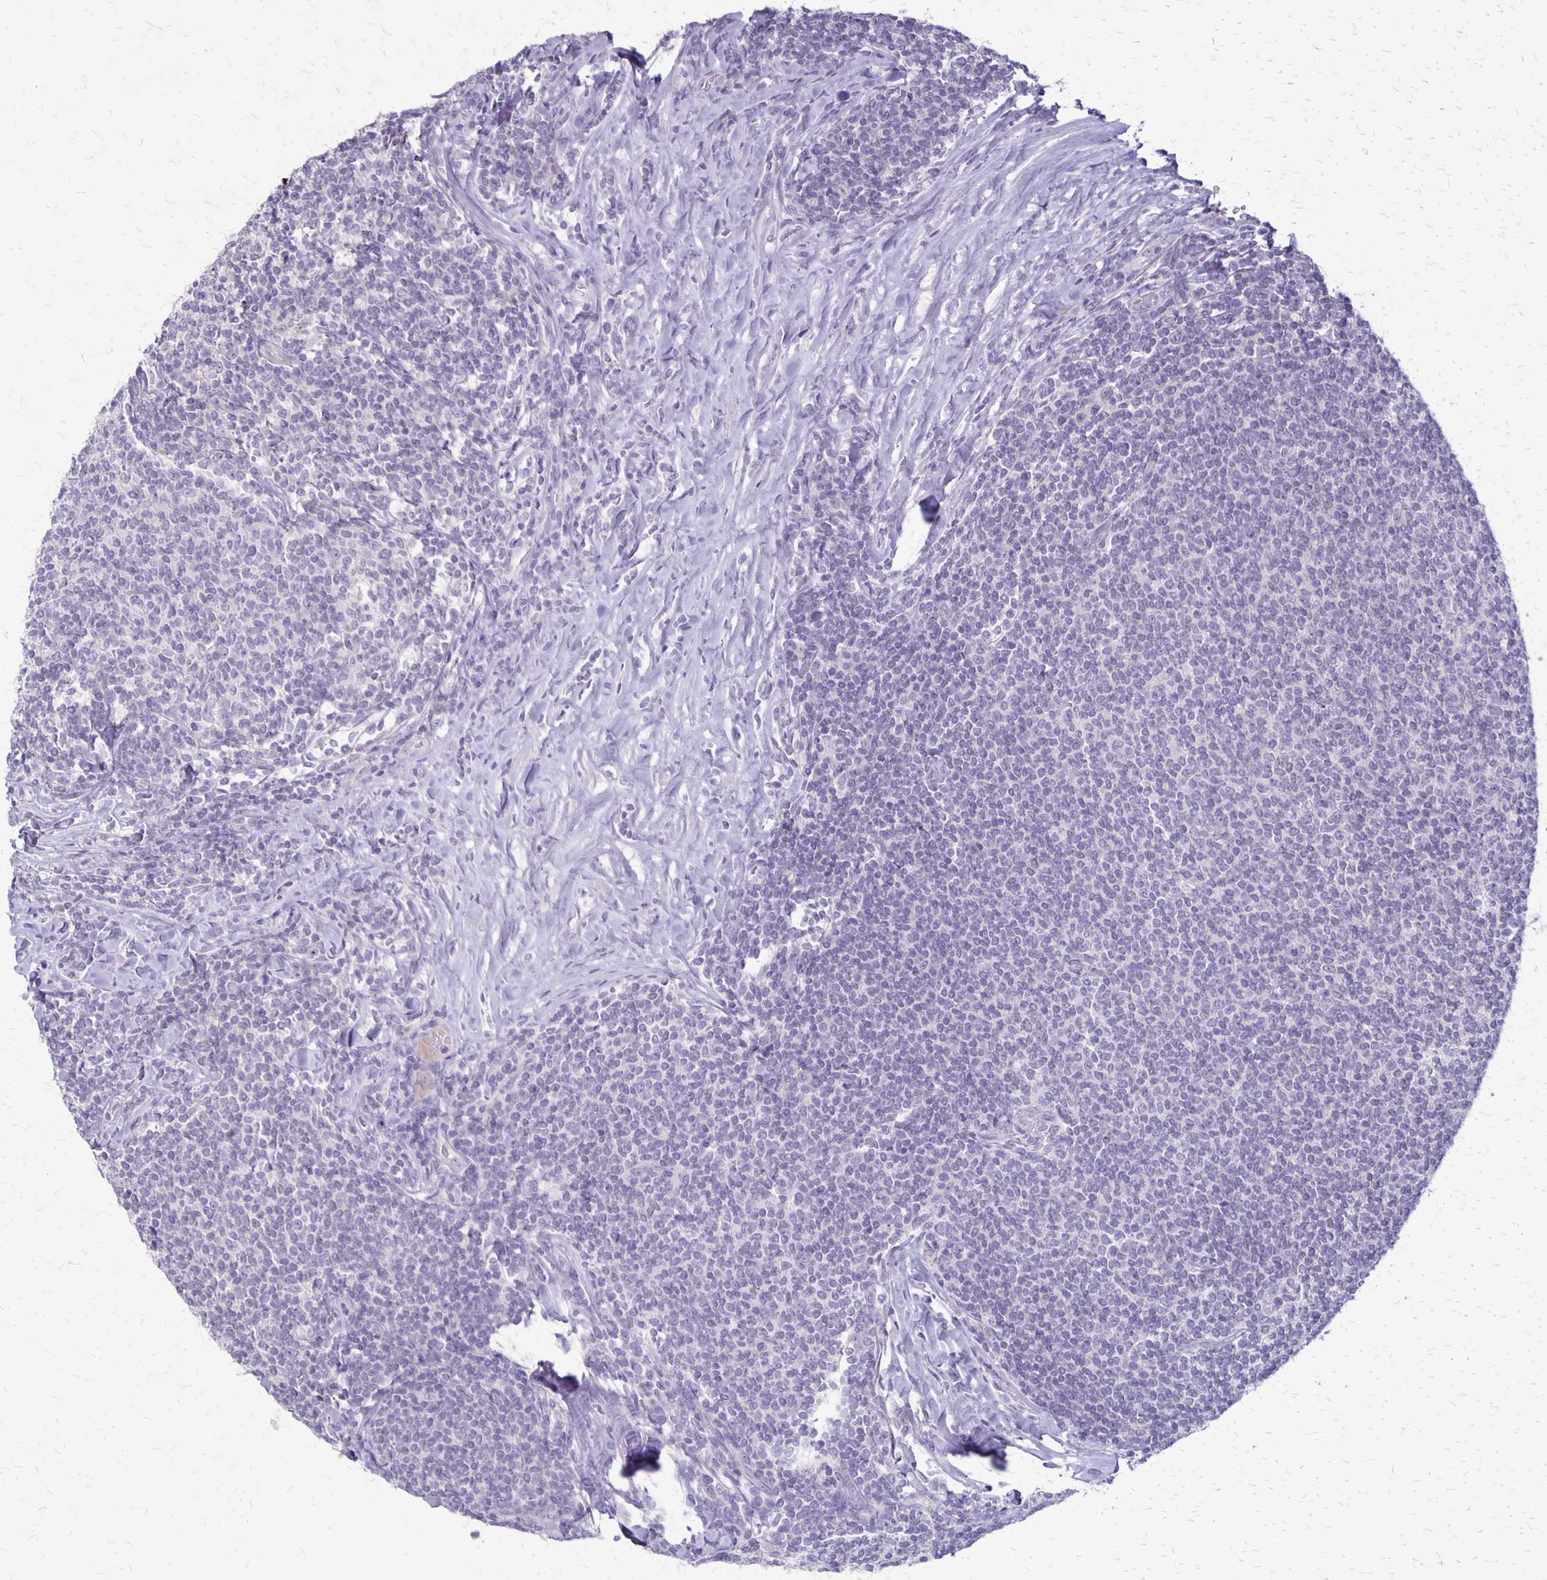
{"staining": {"intensity": "negative", "quantity": "none", "location": "none"}, "tissue": "lymphoma", "cell_type": "Tumor cells", "image_type": "cancer", "snomed": [{"axis": "morphology", "description": "Malignant lymphoma, non-Hodgkin's type, Low grade"}, {"axis": "topography", "description": "Lymph node"}], "caption": "IHC image of neoplastic tissue: human malignant lymphoma, non-Hodgkin's type (low-grade) stained with DAB (3,3'-diaminobenzidine) displays no significant protein expression in tumor cells.", "gene": "SEPTIN5", "patient": {"sex": "male", "age": 52}}